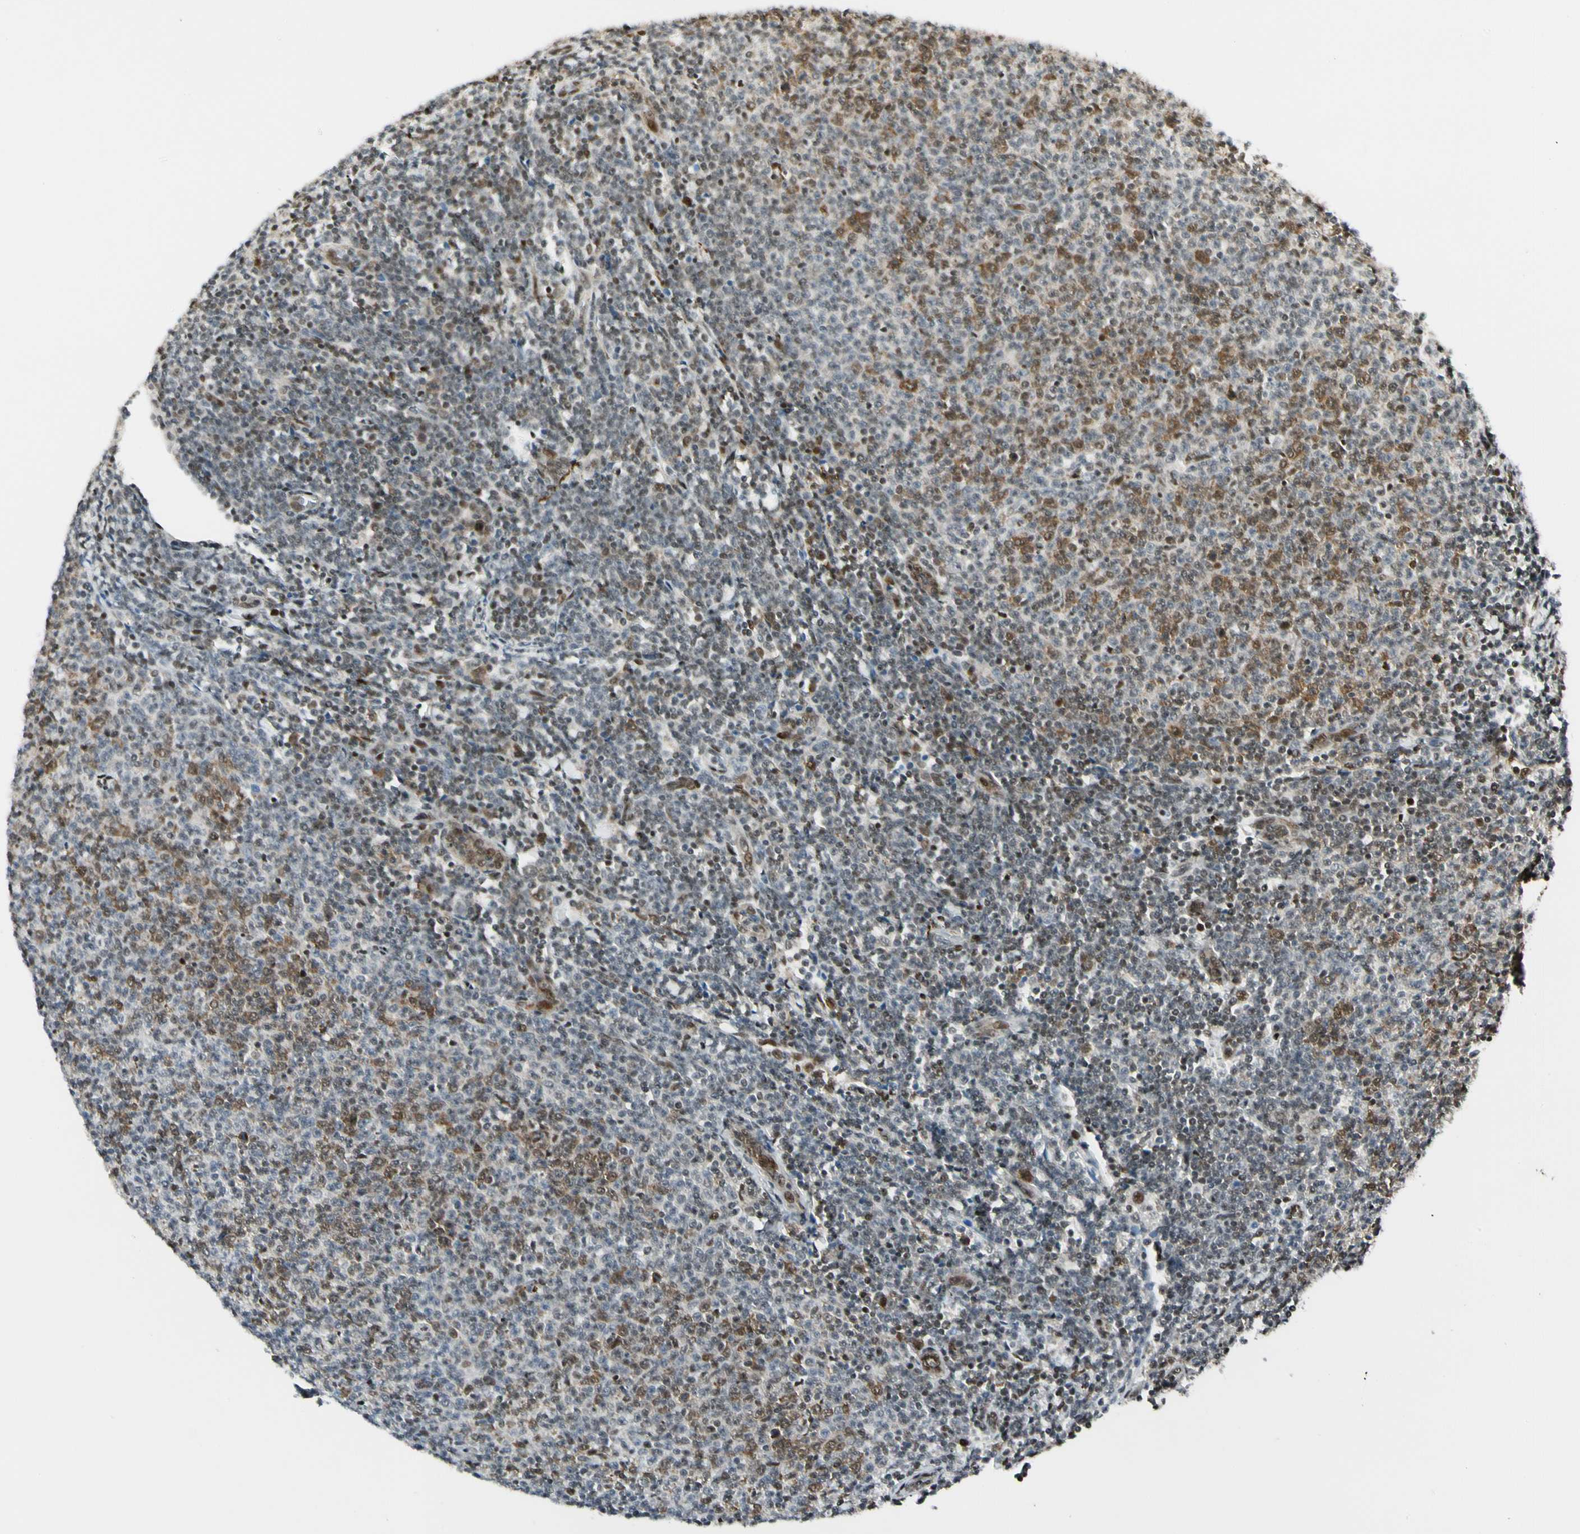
{"staining": {"intensity": "moderate", "quantity": "25%-75%", "location": "cytoplasmic/membranous,nuclear"}, "tissue": "lymphoma", "cell_type": "Tumor cells", "image_type": "cancer", "snomed": [{"axis": "morphology", "description": "Malignant lymphoma, non-Hodgkin's type, Low grade"}, {"axis": "topography", "description": "Lymph node"}], "caption": "The photomicrograph demonstrates staining of lymphoma, revealing moderate cytoplasmic/membranous and nuclear protein expression (brown color) within tumor cells. (Stains: DAB (3,3'-diaminobenzidine) in brown, nuclei in blue, Microscopy: brightfield microscopy at high magnification).", "gene": "FUS", "patient": {"sex": "male", "age": 66}}